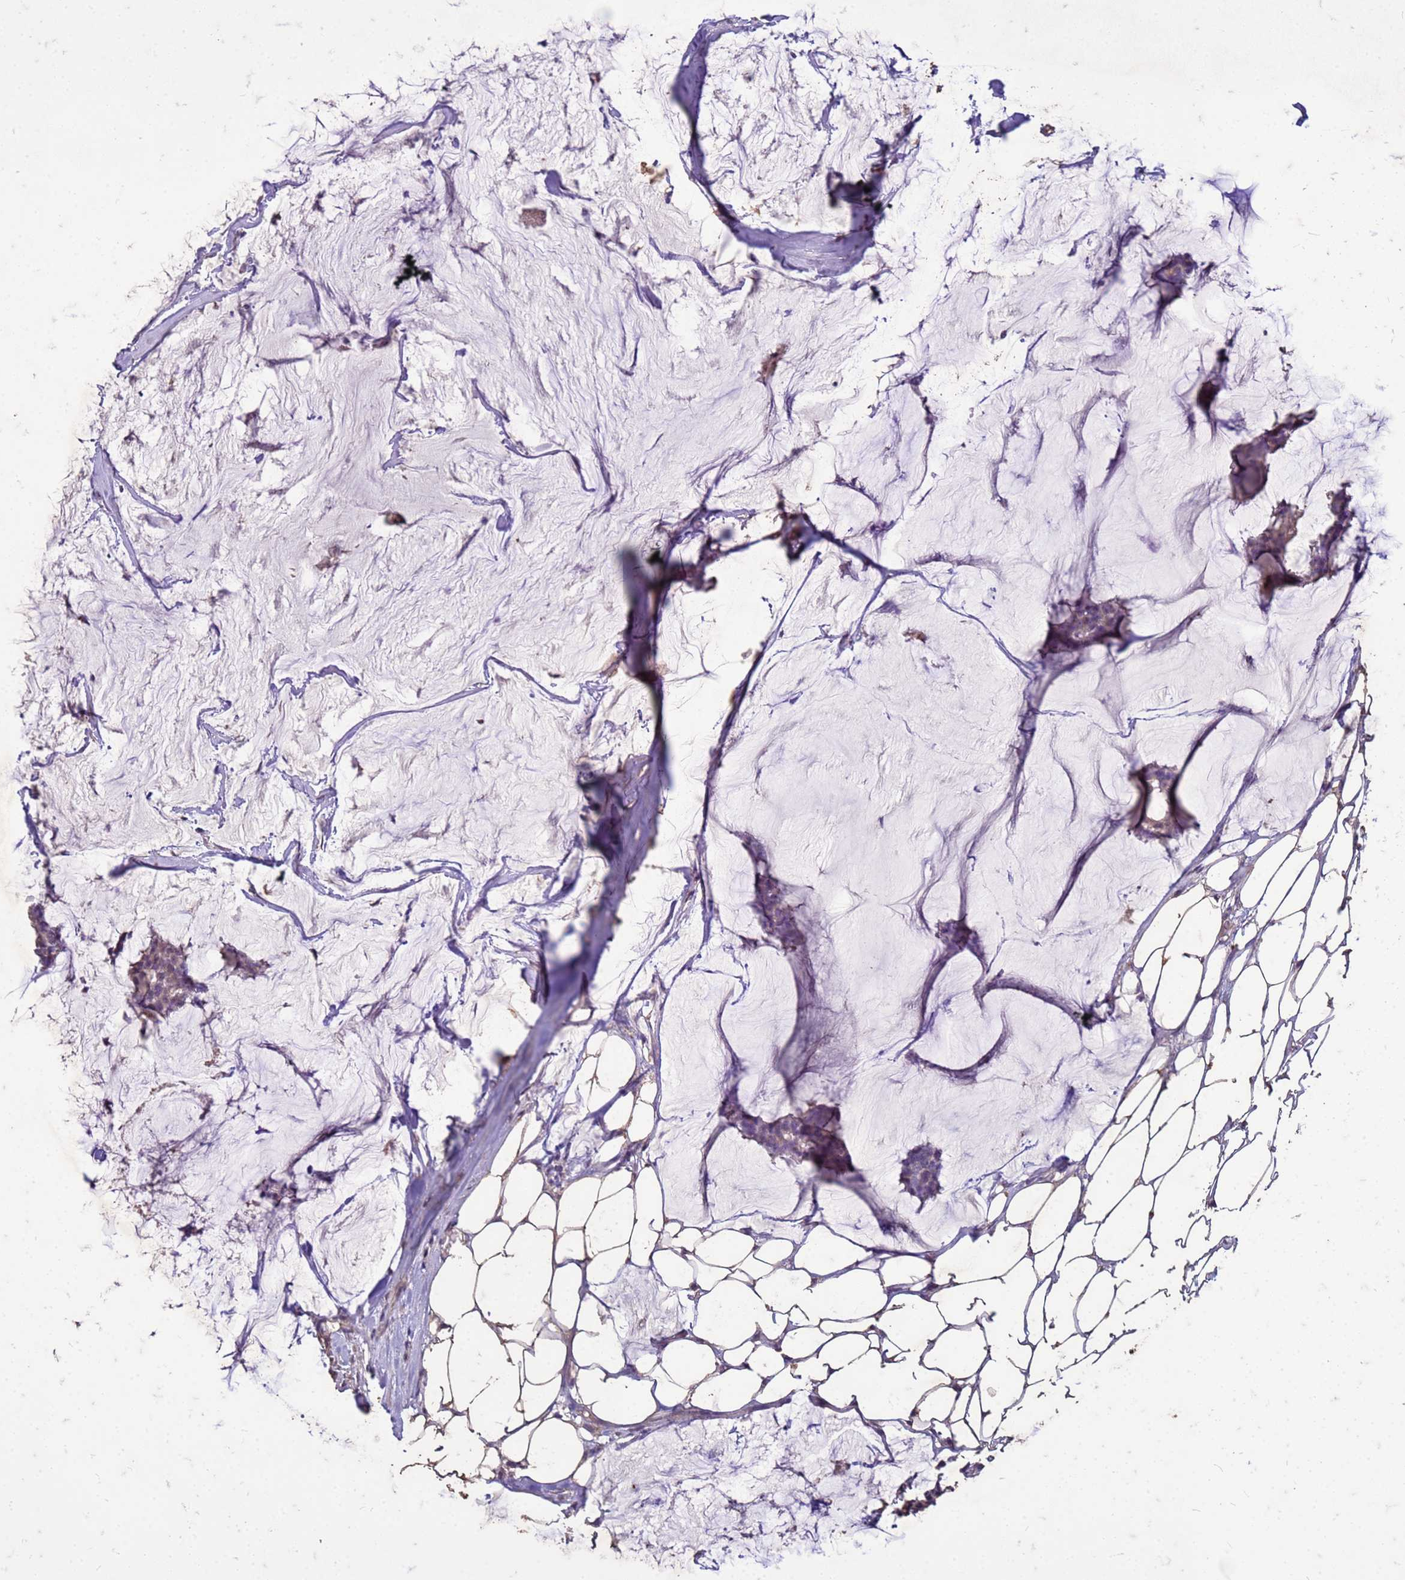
{"staining": {"intensity": "negative", "quantity": "none", "location": "none"}, "tissue": "breast cancer", "cell_type": "Tumor cells", "image_type": "cancer", "snomed": [{"axis": "morphology", "description": "Duct carcinoma"}, {"axis": "topography", "description": "Breast"}], "caption": "Breast invasive ductal carcinoma was stained to show a protein in brown. There is no significant expression in tumor cells.", "gene": "FAM184B", "patient": {"sex": "female", "age": 93}}